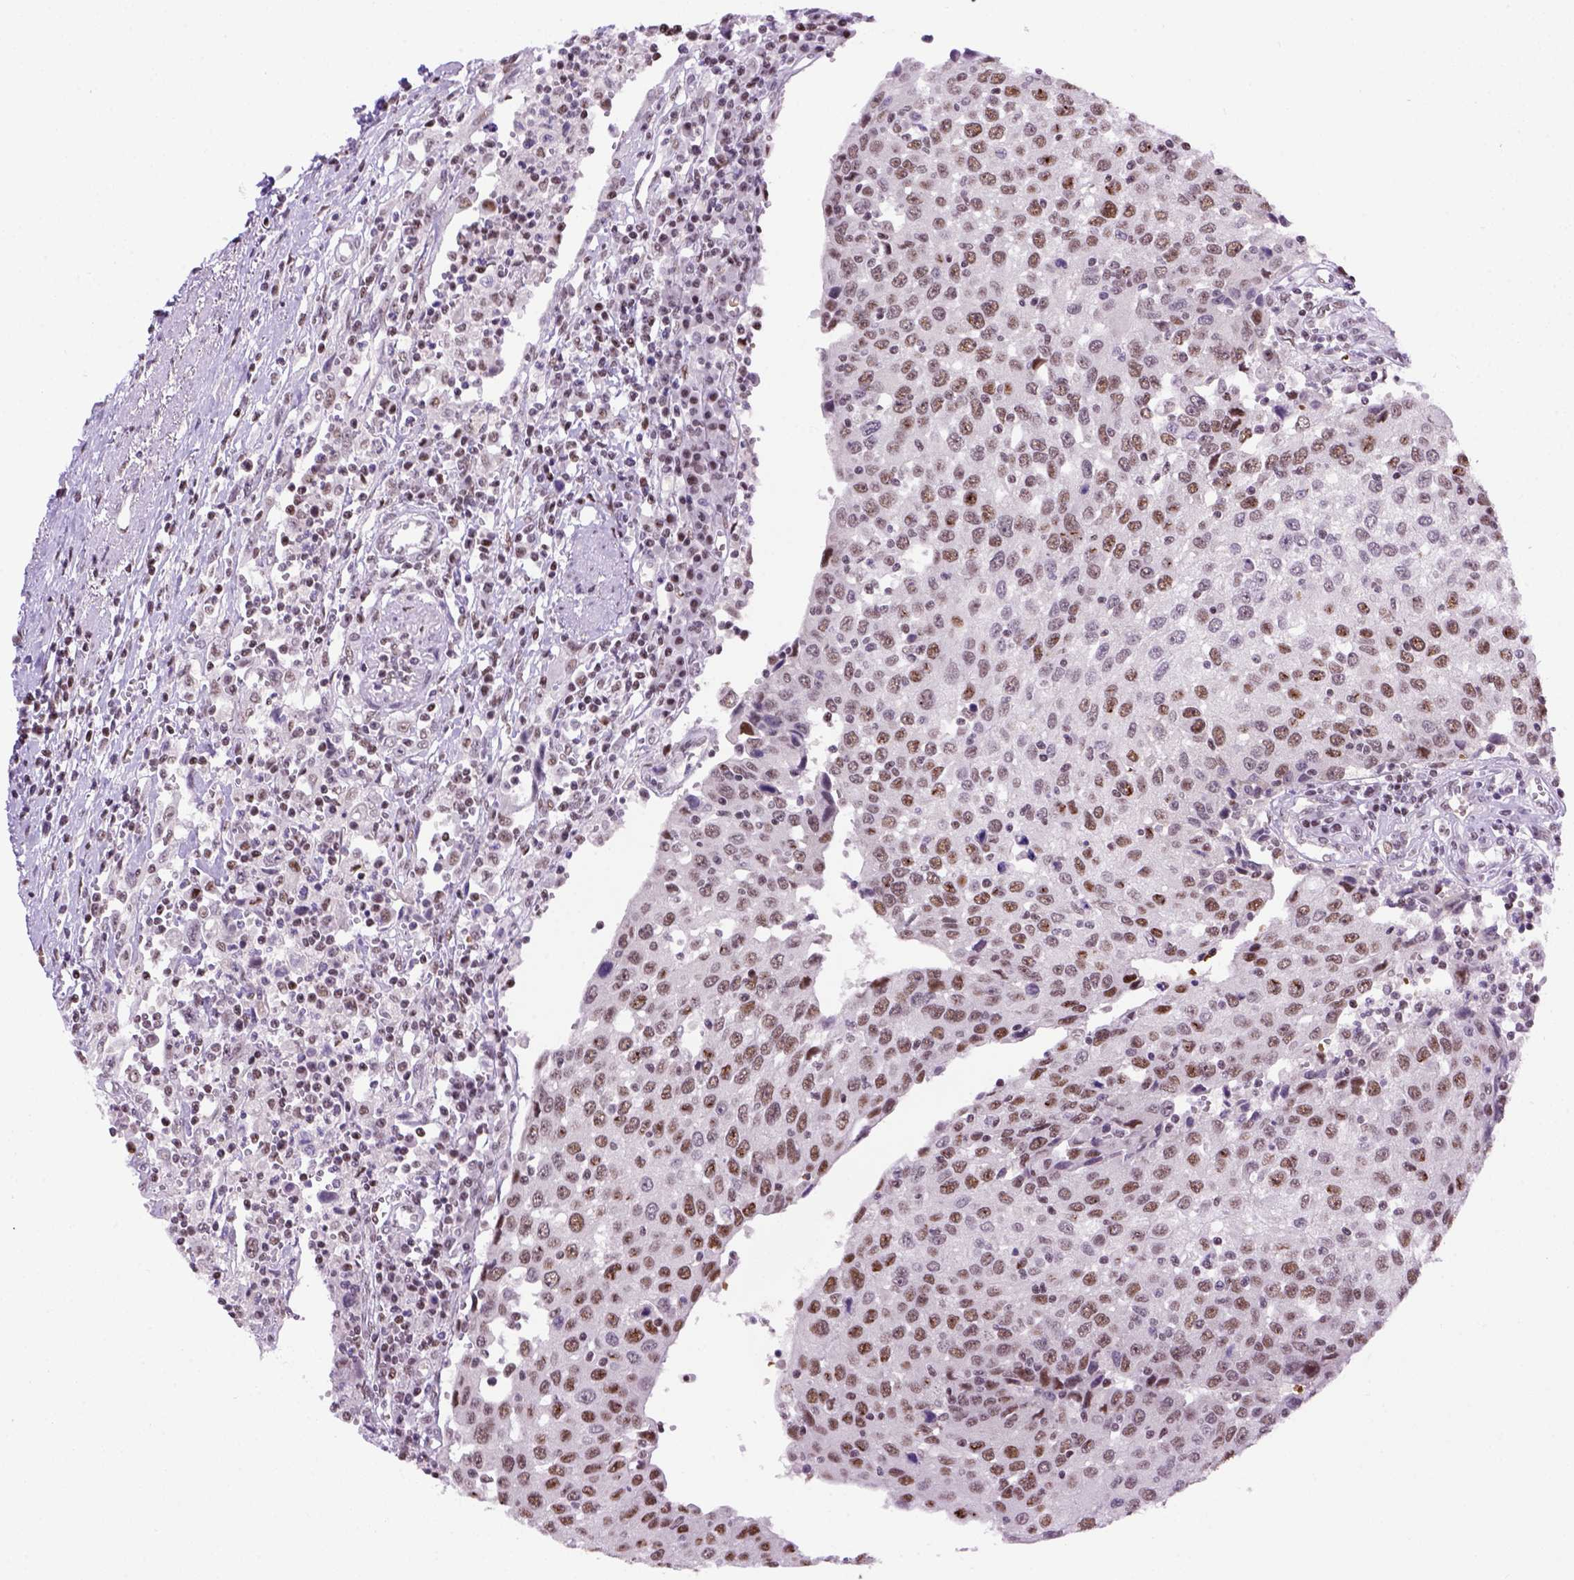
{"staining": {"intensity": "moderate", "quantity": "25%-75%", "location": "nuclear"}, "tissue": "urothelial cancer", "cell_type": "Tumor cells", "image_type": "cancer", "snomed": [{"axis": "morphology", "description": "Urothelial carcinoma, High grade"}, {"axis": "topography", "description": "Urinary bladder"}], "caption": "A histopathology image showing moderate nuclear expression in approximately 25%-75% of tumor cells in urothelial carcinoma (high-grade), as visualized by brown immunohistochemical staining.", "gene": "TBPL1", "patient": {"sex": "female", "age": 85}}